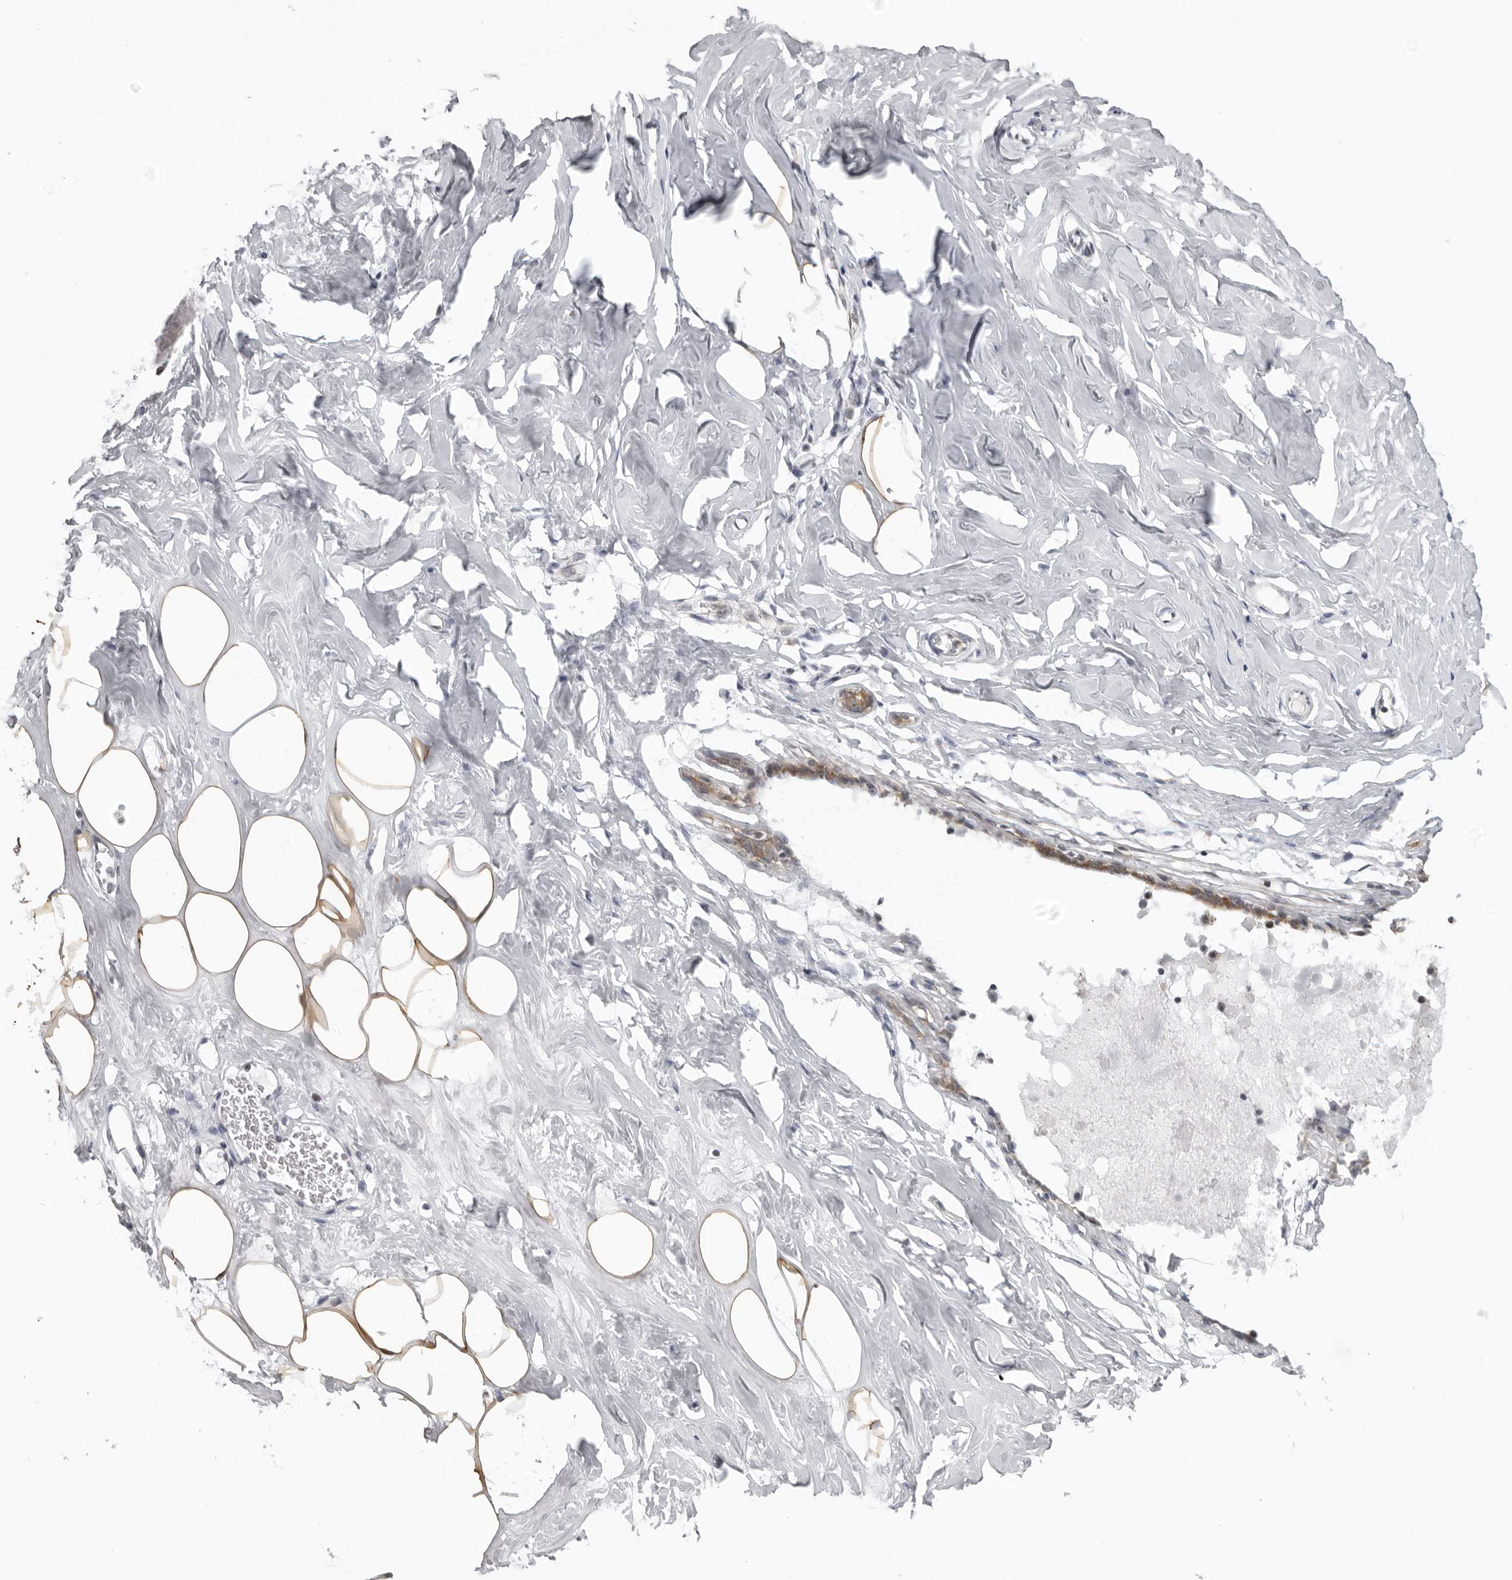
{"staining": {"intensity": "moderate", "quantity": "25%-75%", "location": "cytoplasmic/membranous"}, "tissue": "adipose tissue", "cell_type": "Adipocytes", "image_type": "normal", "snomed": [{"axis": "morphology", "description": "Normal tissue, NOS"}, {"axis": "morphology", "description": "Fibrosis, NOS"}, {"axis": "topography", "description": "Breast"}, {"axis": "topography", "description": "Adipose tissue"}], "caption": "Immunohistochemistry (DAB) staining of unremarkable human adipose tissue displays moderate cytoplasmic/membranous protein expression in about 25%-75% of adipocytes. (DAB IHC with brightfield microscopy, high magnification).", "gene": "MRPS15", "patient": {"sex": "female", "age": 39}}